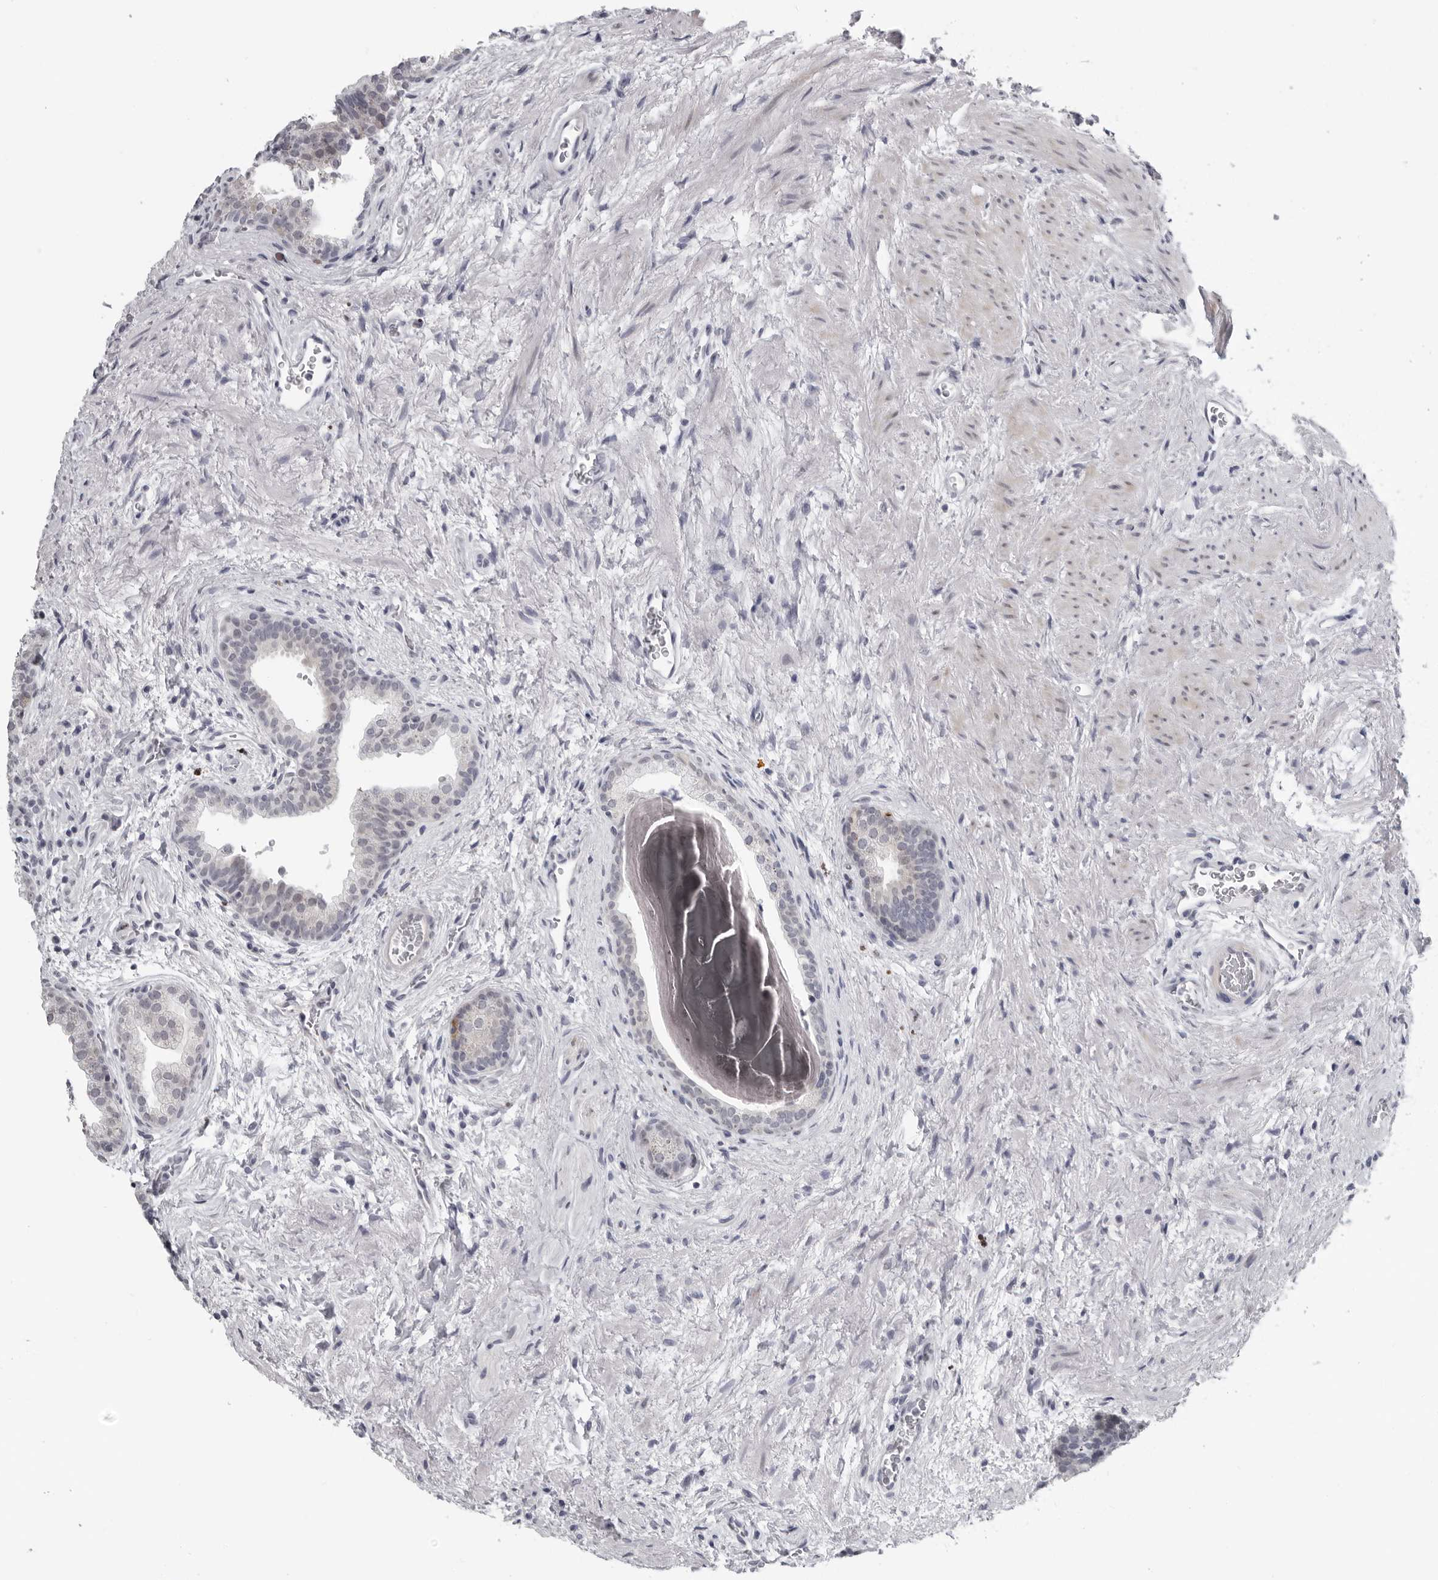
{"staining": {"intensity": "negative", "quantity": "none", "location": "none"}, "tissue": "prostate", "cell_type": "Glandular cells", "image_type": "normal", "snomed": [{"axis": "morphology", "description": "Normal tissue, NOS"}, {"axis": "topography", "description": "Prostate"}], "caption": "A high-resolution image shows immunohistochemistry staining of normal prostate, which reveals no significant expression in glandular cells. The staining is performed using DAB brown chromogen with nuclei counter-stained in using hematoxylin.", "gene": "OPLAH", "patient": {"sex": "male", "age": 48}}